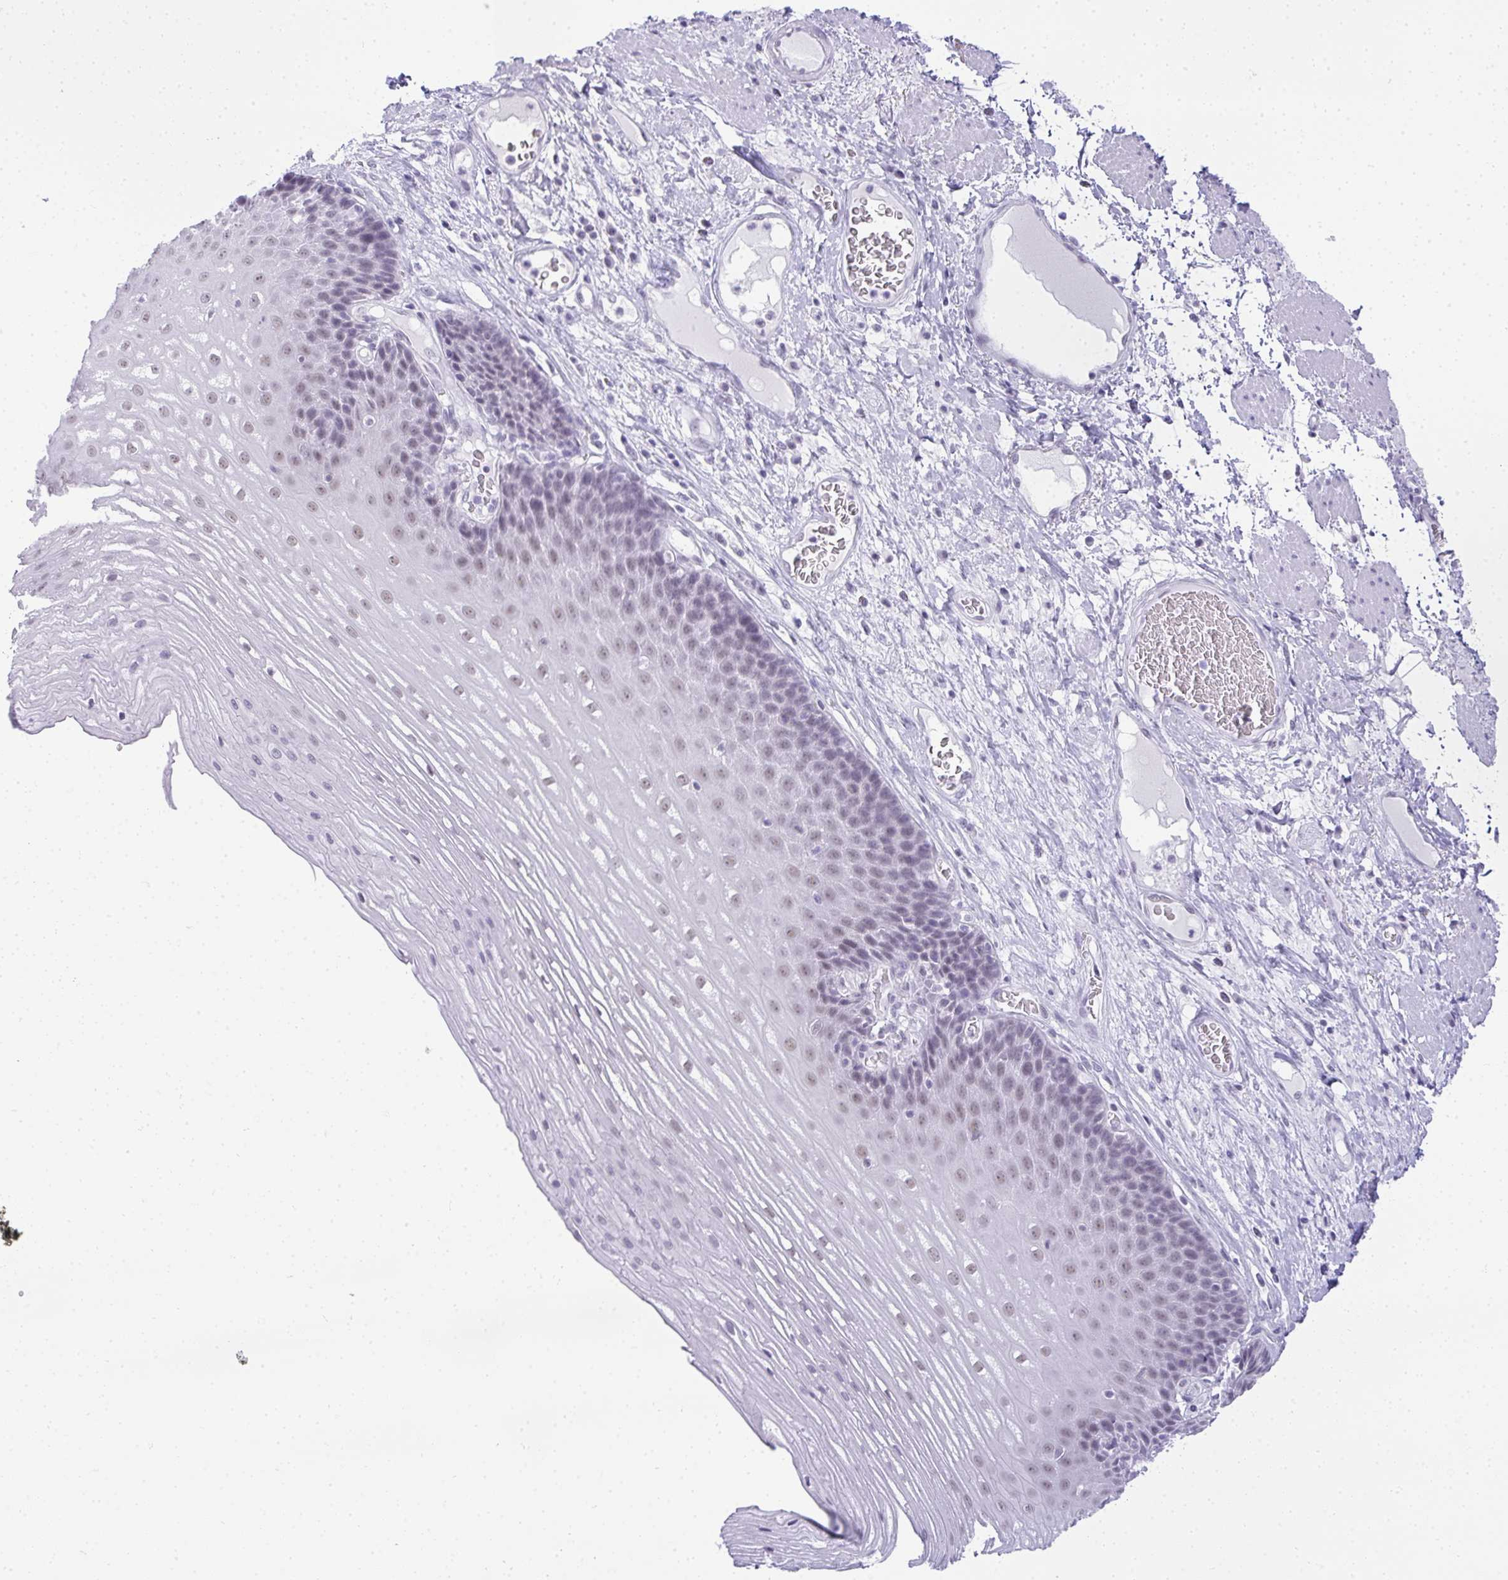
{"staining": {"intensity": "weak", "quantity": "<25%", "location": "nuclear"}, "tissue": "esophagus", "cell_type": "Squamous epithelial cells", "image_type": "normal", "snomed": [{"axis": "morphology", "description": "Normal tissue, NOS"}, {"axis": "topography", "description": "Esophagus"}], "caption": "The micrograph demonstrates no staining of squamous epithelial cells in normal esophagus.", "gene": "PLA2G1B", "patient": {"sex": "male", "age": 62}}